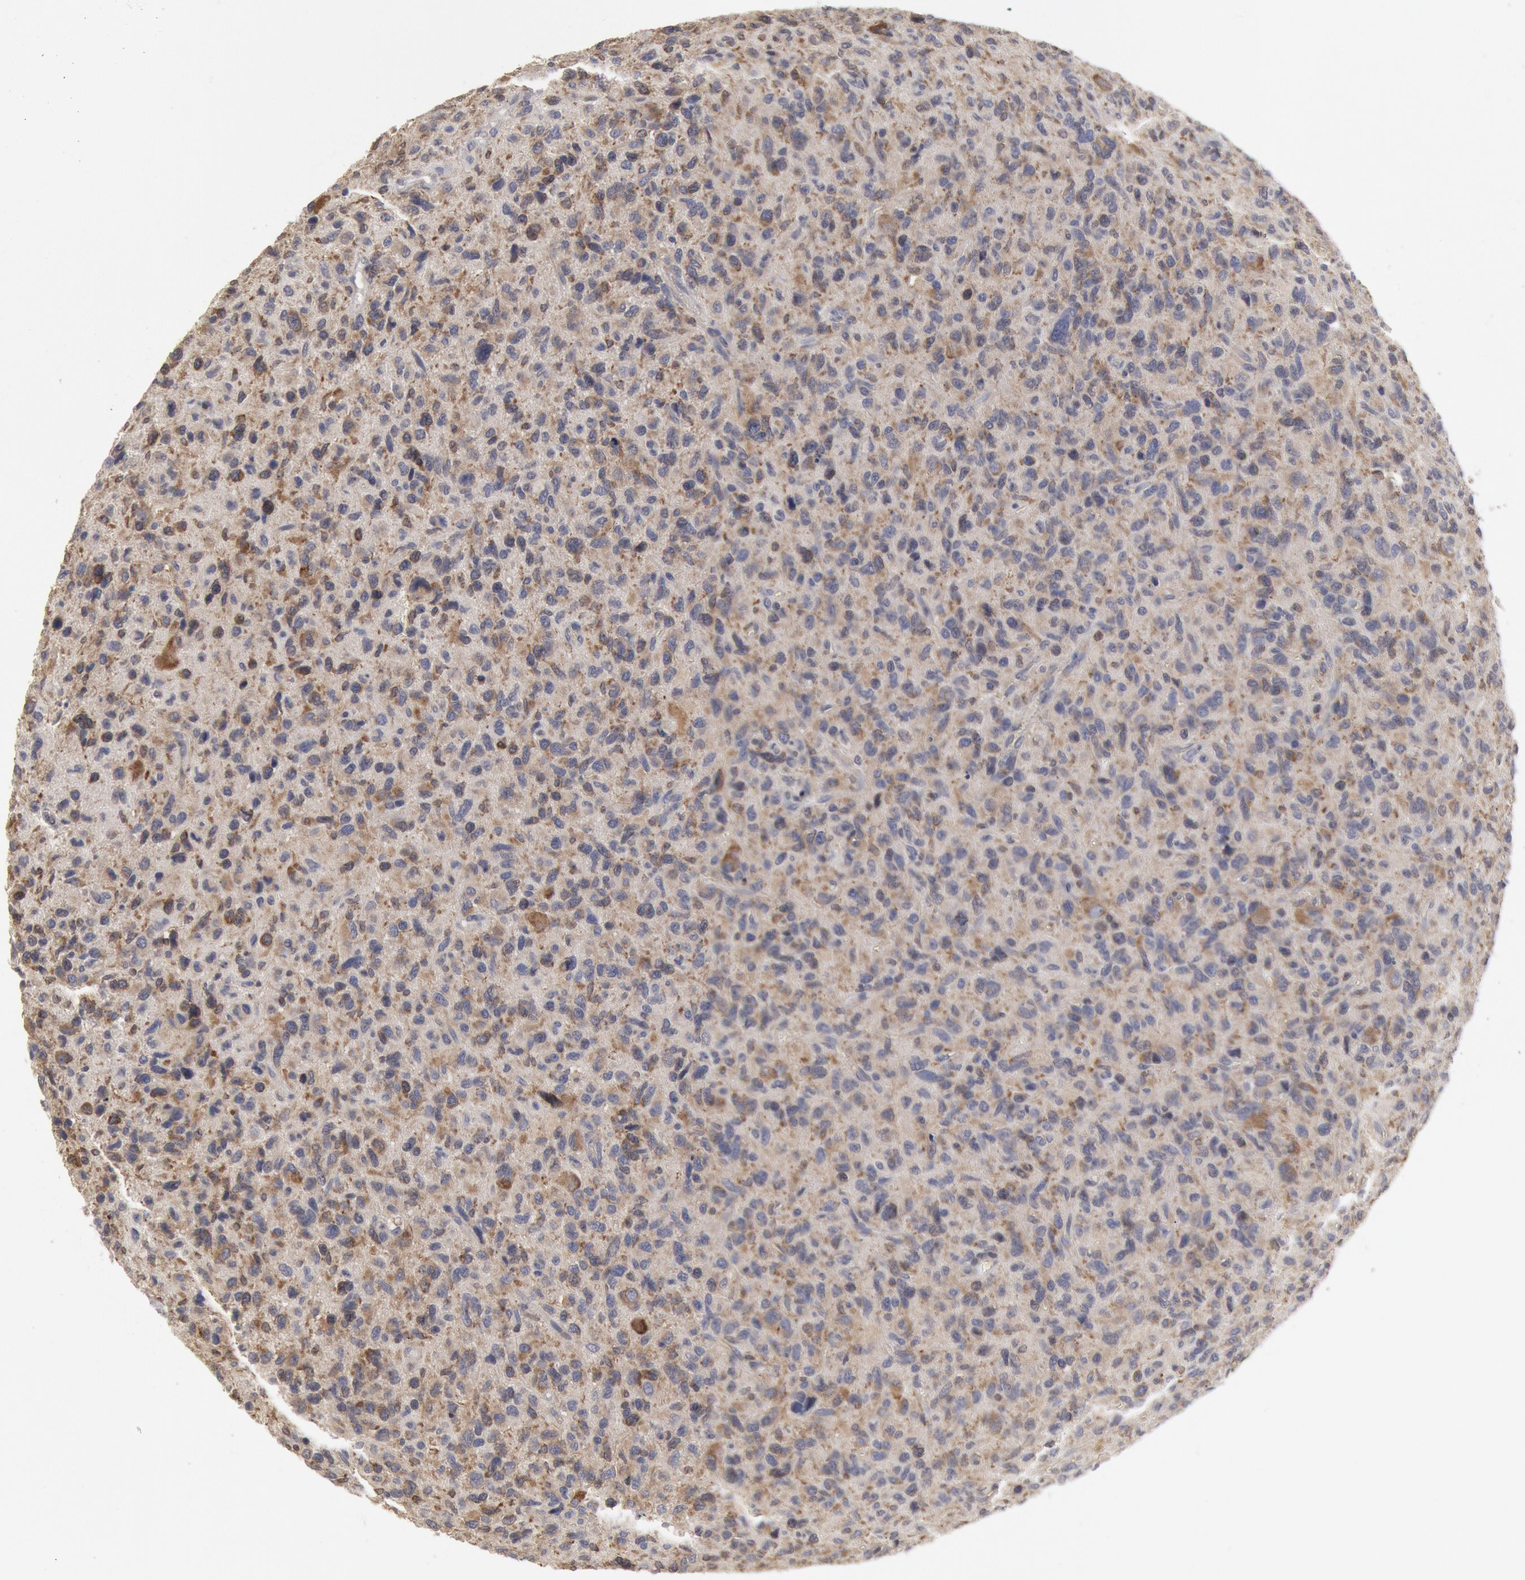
{"staining": {"intensity": "negative", "quantity": "none", "location": "none"}, "tissue": "glioma", "cell_type": "Tumor cells", "image_type": "cancer", "snomed": [{"axis": "morphology", "description": "Glioma, malignant, High grade"}, {"axis": "topography", "description": "Brain"}], "caption": "The image displays no staining of tumor cells in malignant glioma (high-grade).", "gene": "OSBPL8", "patient": {"sex": "female", "age": 60}}